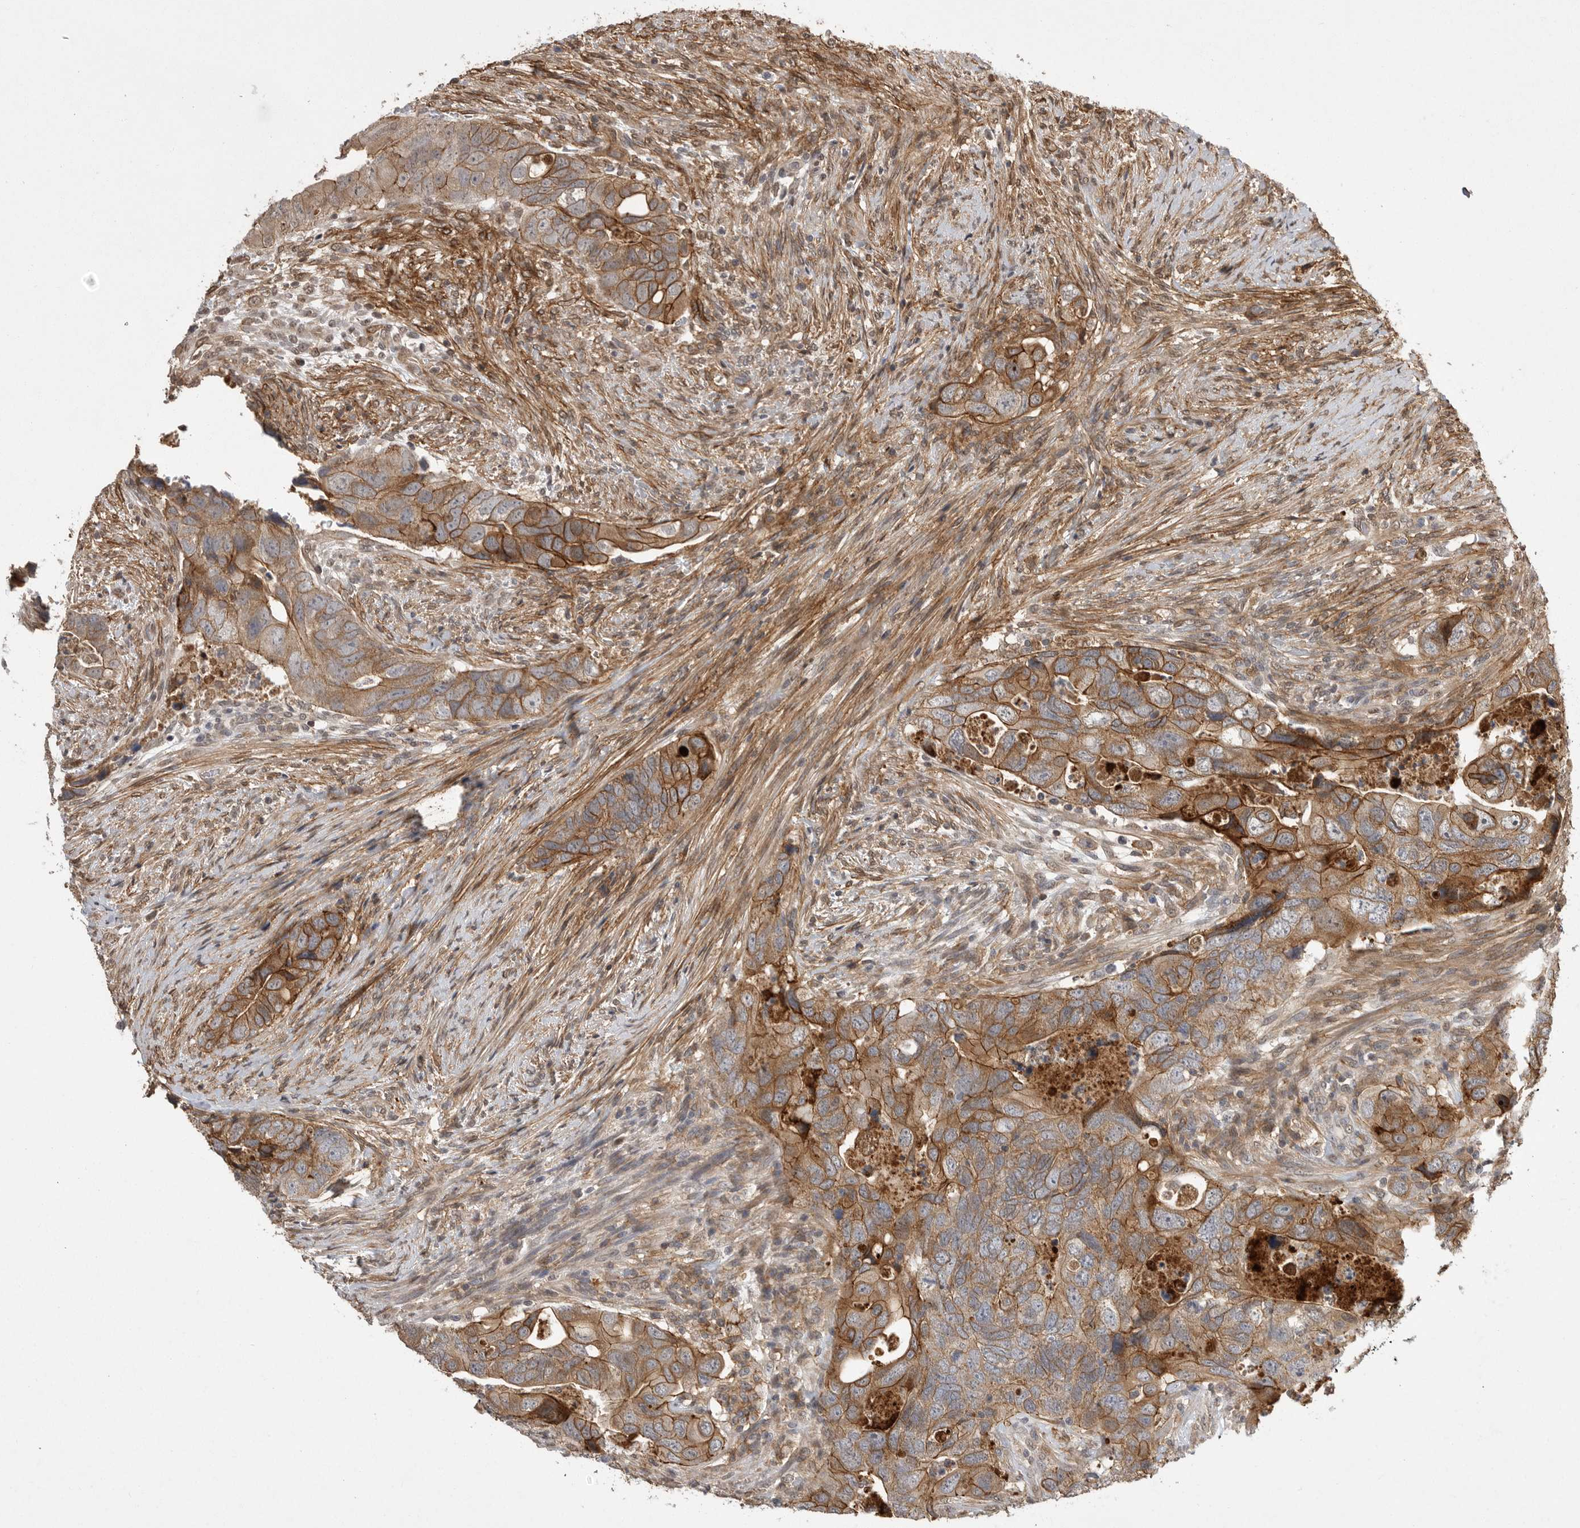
{"staining": {"intensity": "moderate", "quantity": ">75%", "location": "cytoplasmic/membranous"}, "tissue": "colorectal cancer", "cell_type": "Tumor cells", "image_type": "cancer", "snomed": [{"axis": "morphology", "description": "Adenocarcinoma, NOS"}, {"axis": "topography", "description": "Rectum"}], "caption": "Colorectal cancer (adenocarcinoma) stained with a brown dye displays moderate cytoplasmic/membranous positive positivity in approximately >75% of tumor cells.", "gene": "NECTIN1", "patient": {"sex": "male", "age": 63}}